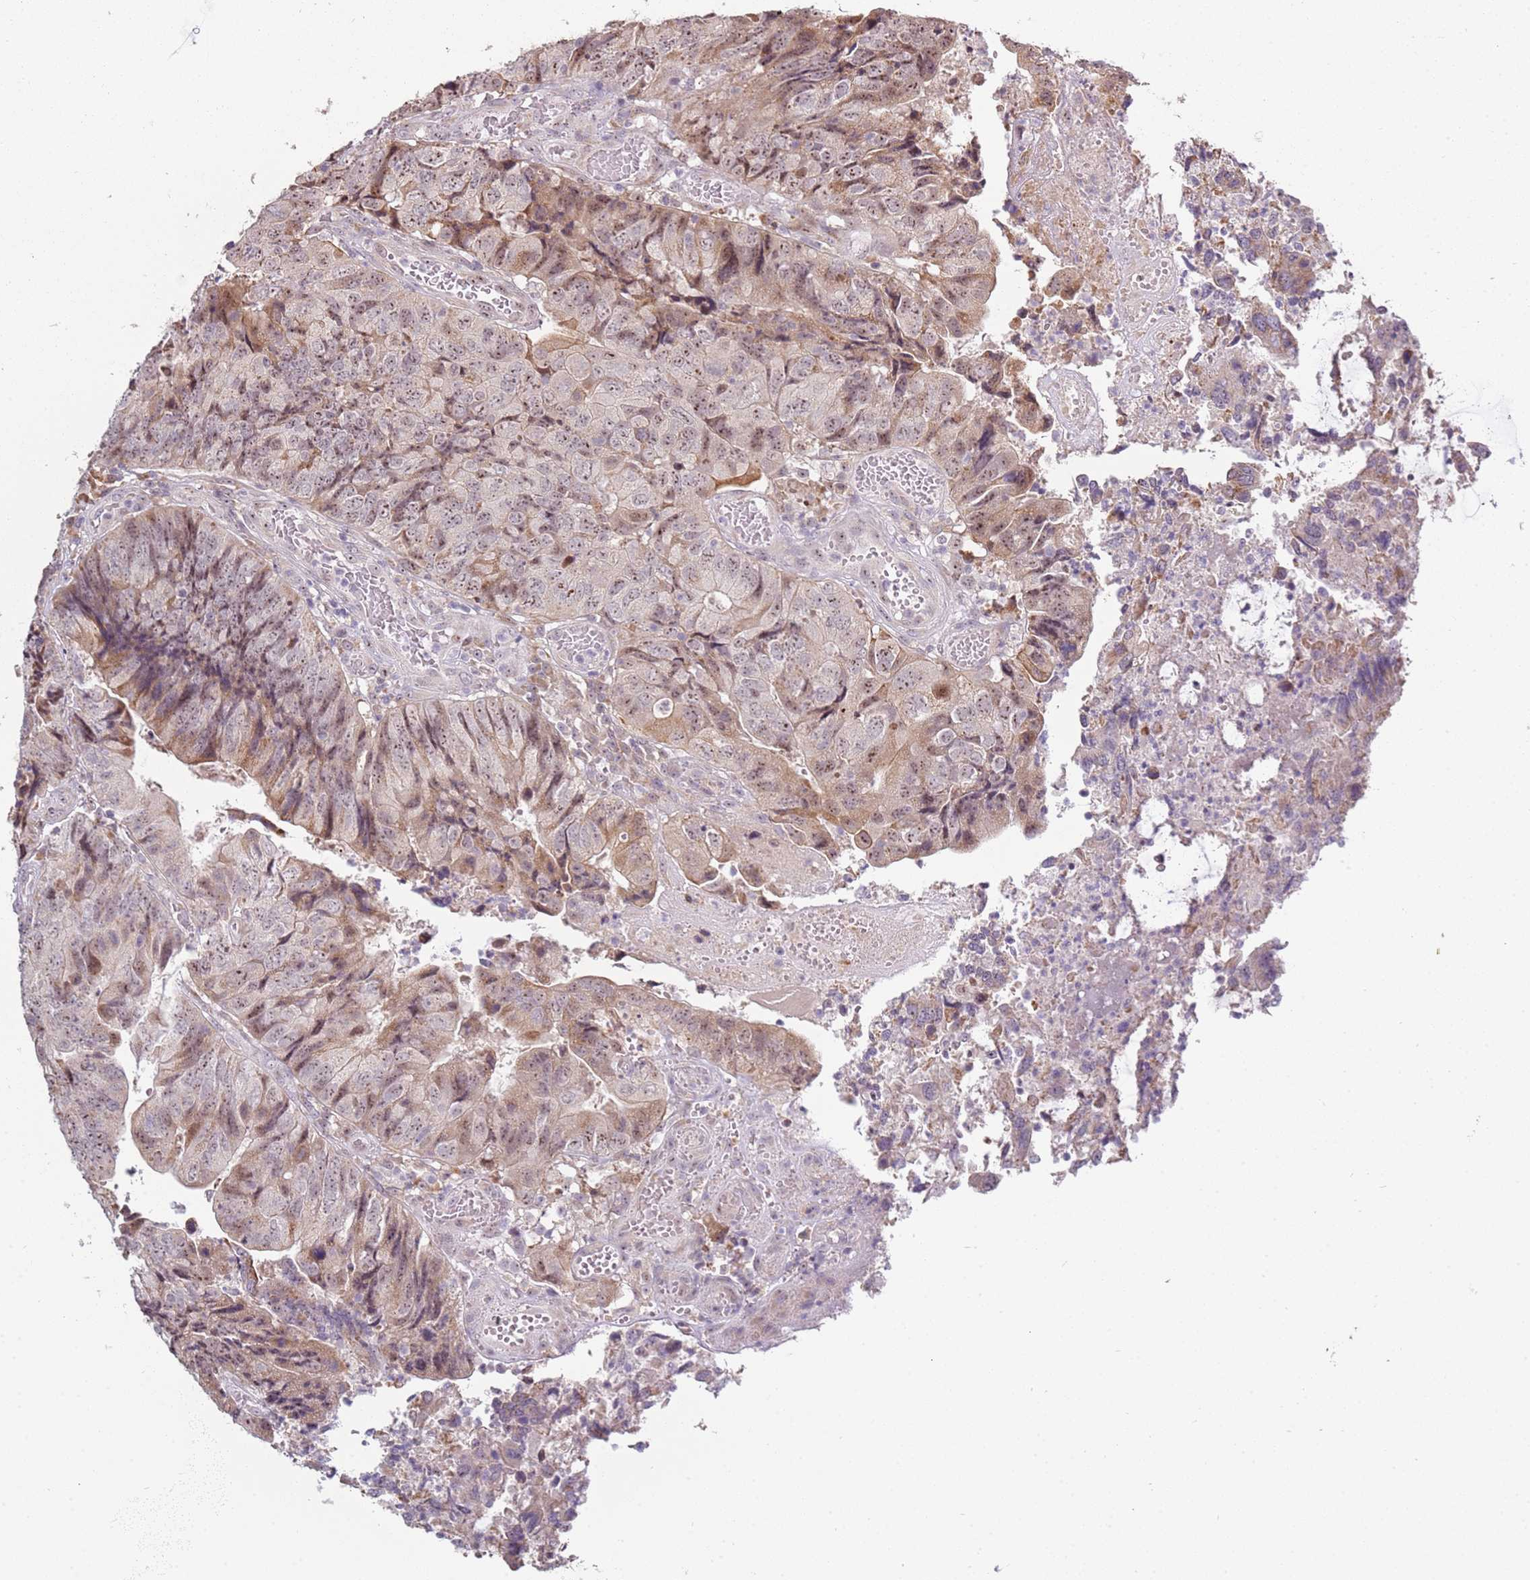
{"staining": {"intensity": "moderate", "quantity": "25%-75%", "location": "cytoplasmic/membranous,nuclear"}, "tissue": "colorectal cancer", "cell_type": "Tumor cells", "image_type": "cancer", "snomed": [{"axis": "morphology", "description": "Adenocarcinoma, NOS"}, {"axis": "topography", "description": "Colon"}], "caption": "This photomicrograph exhibits immunohistochemistry (IHC) staining of colorectal adenocarcinoma, with medium moderate cytoplasmic/membranous and nuclear expression in about 25%-75% of tumor cells.", "gene": "UCMA", "patient": {"sex": "female", "age": 67}}